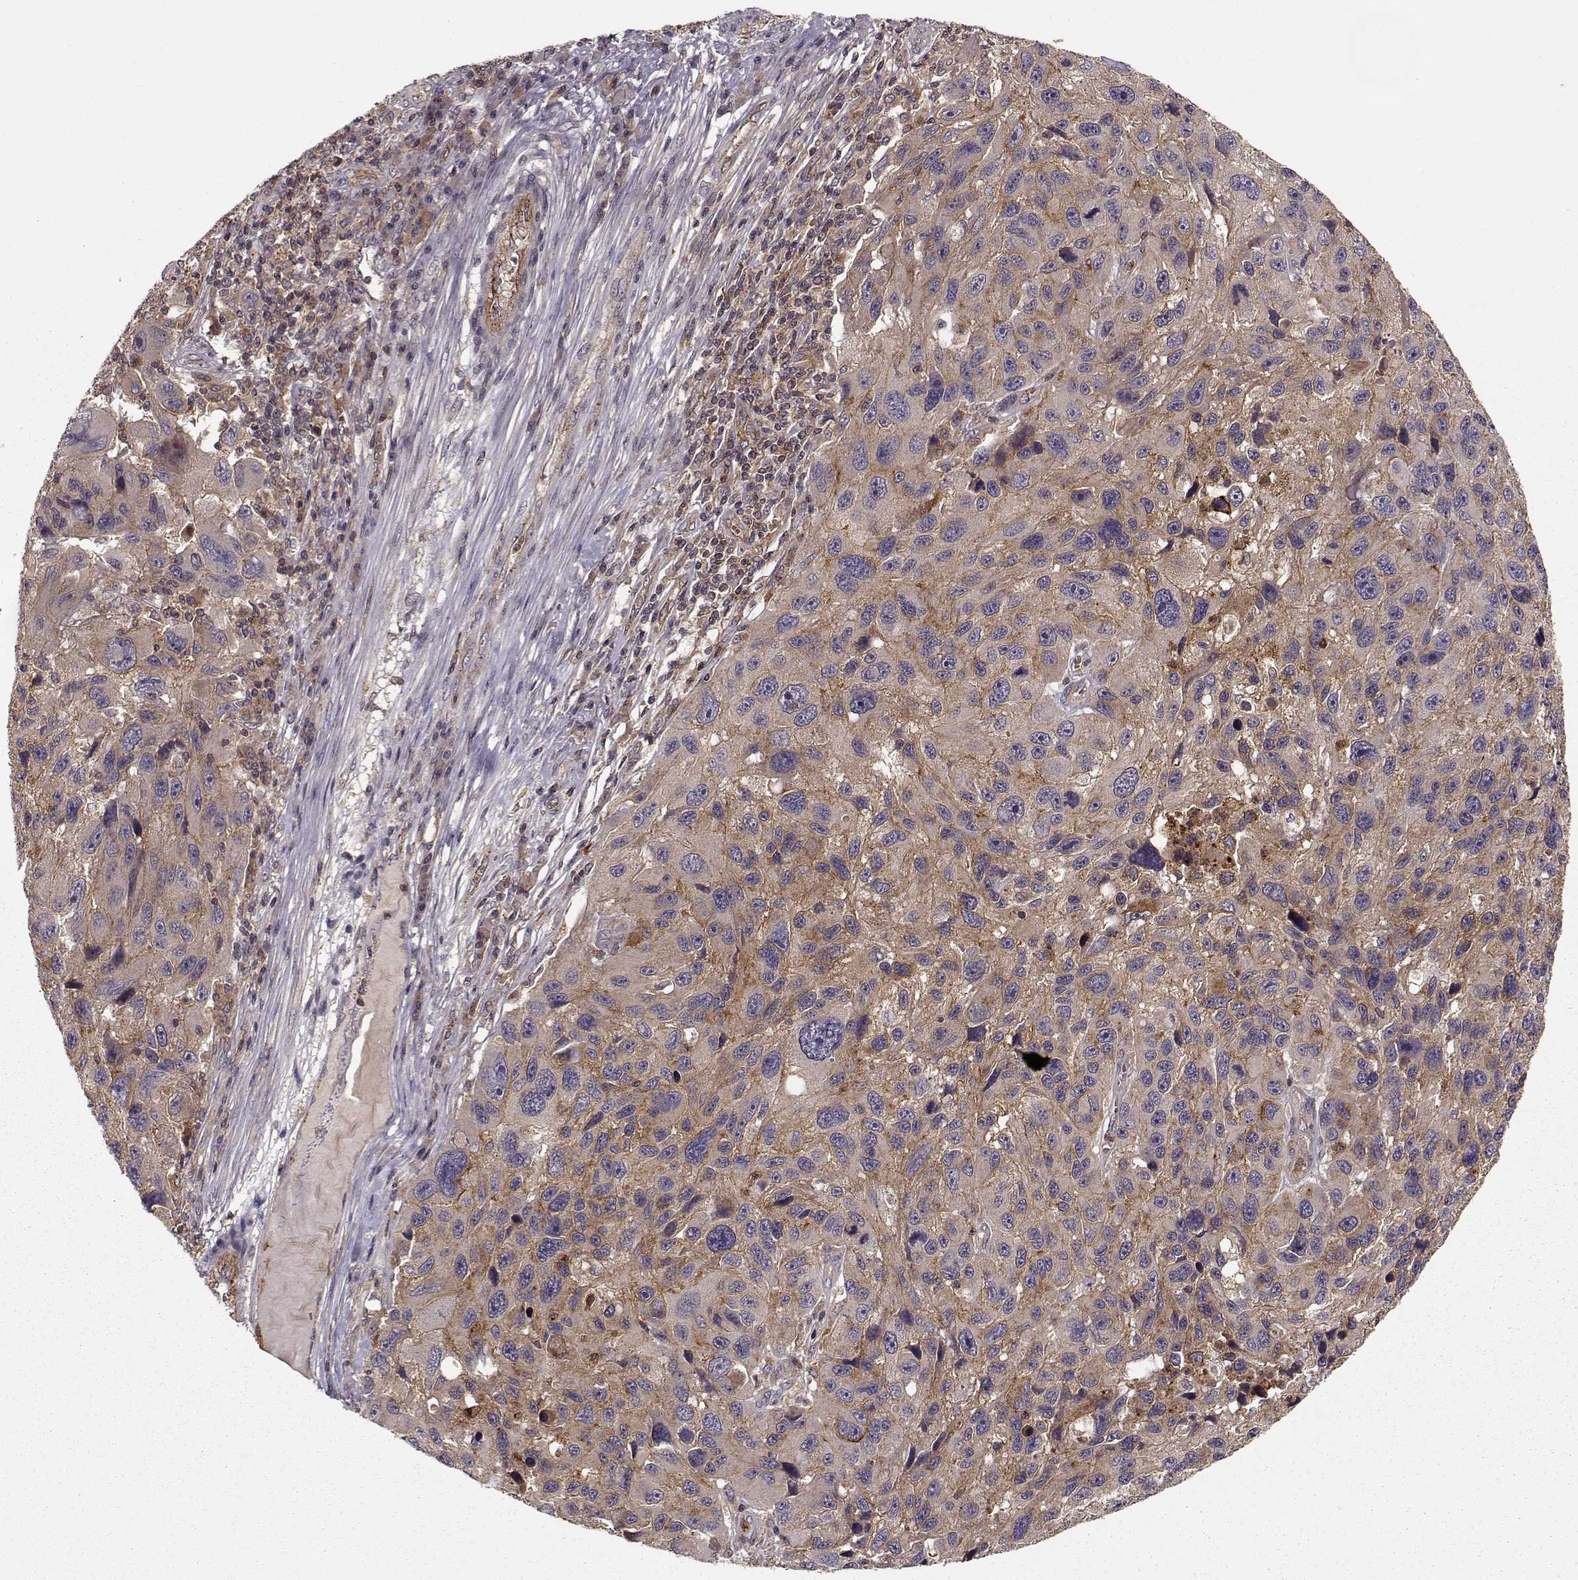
{"staining": {"intensity": "moderate", "quantity": ">75%", "location": "cytoplasmic/membranous"}, "tissue": "melanoma", "cell_type": "Tumor cells", "image_type": "cancer", "snomed": [{"axis": "morphology", "description": "Malignant melanoma, NOS"}, {"axis": "topography", "description": "Skin"}], "caption": "The histopathology image shows staining of melanoma, revealing moderate cytoplasmic/membranous protein positivity (brown color) within tumor cells.", "gene": "IFRD2", "patient": {"sex": "male", "age": 53}}